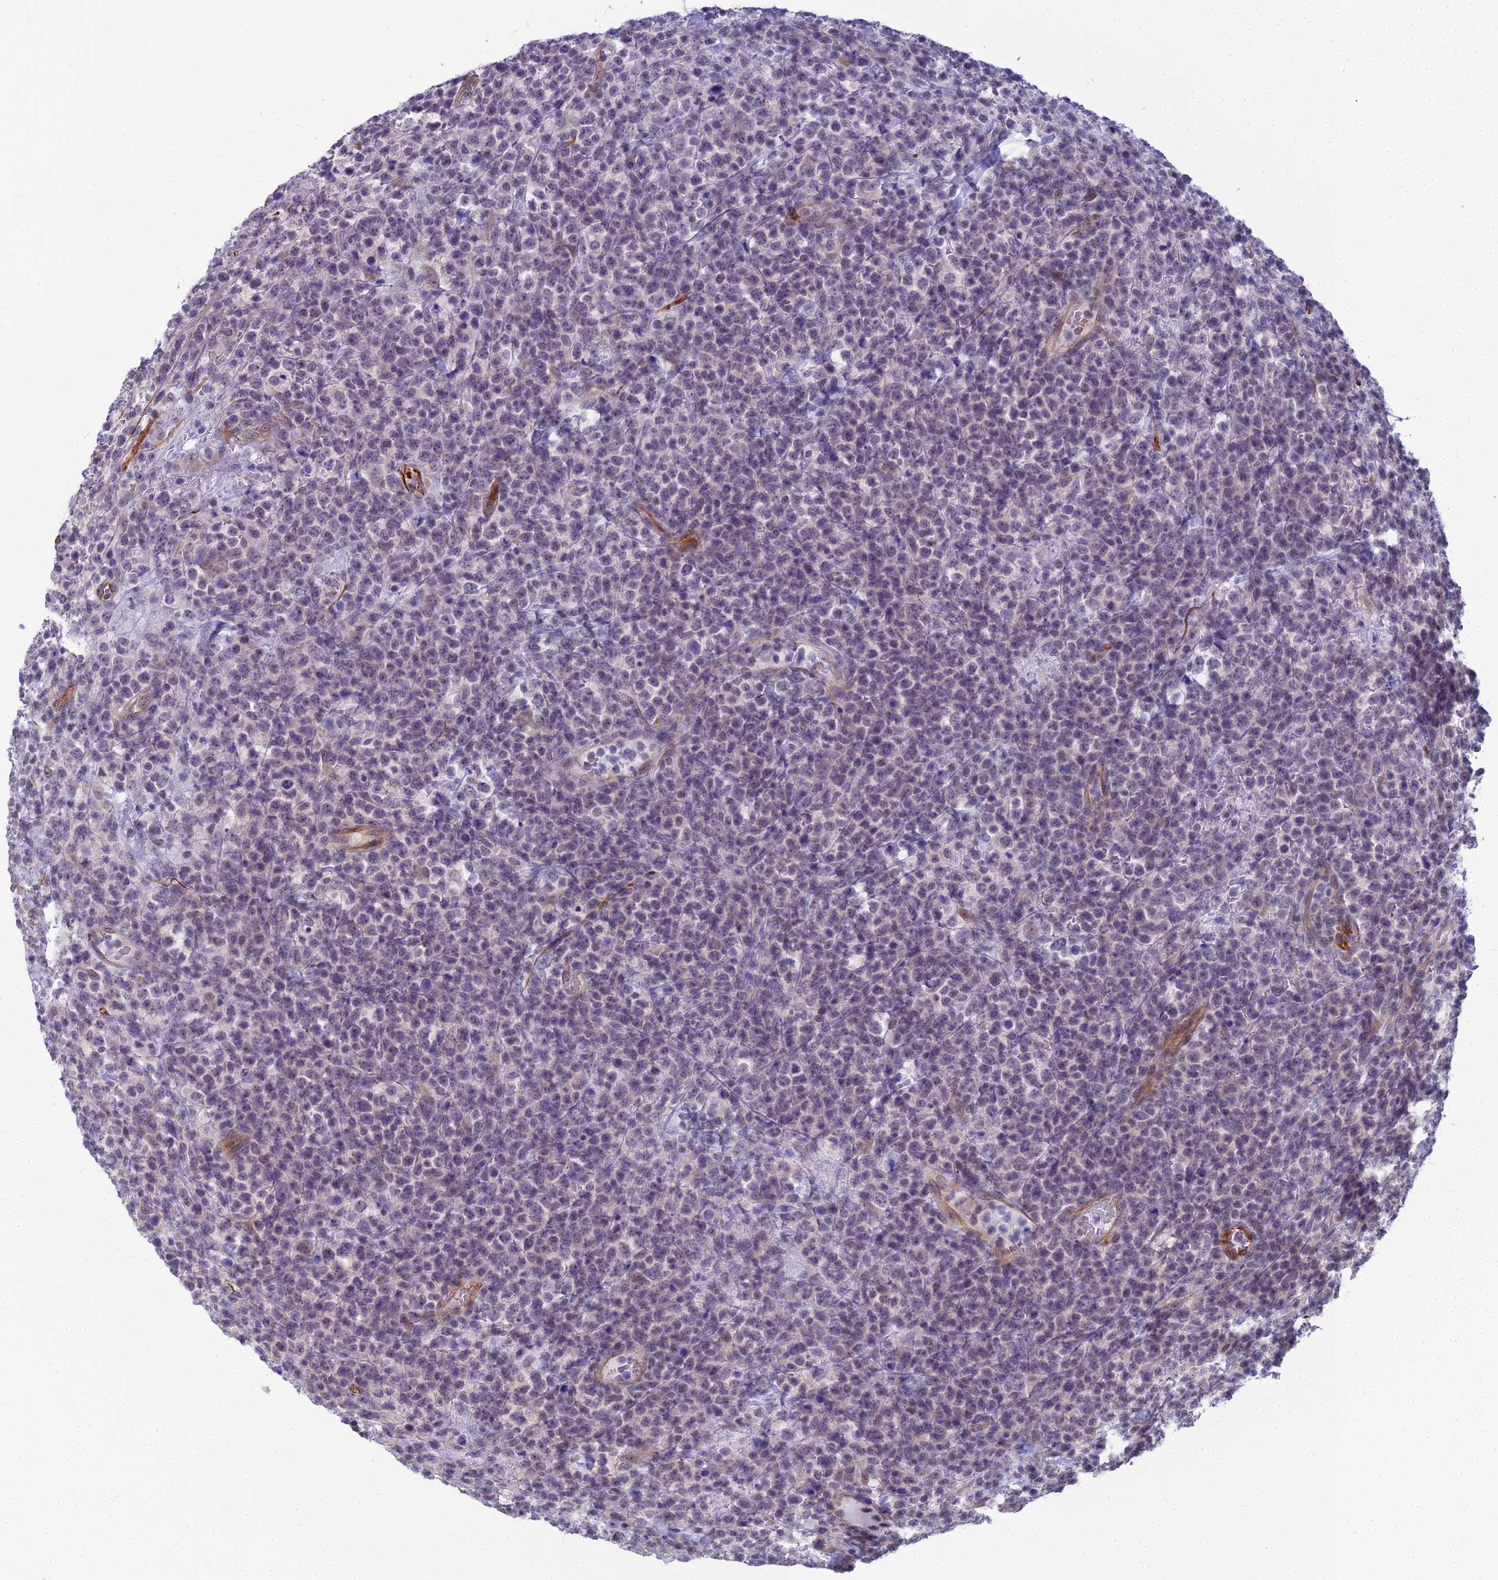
{"staining": {"intensity": "weak", "quantity": "25%-75%", "location": "nuclear"}, "tissue": "lymphoma", "cell_type": "Tumor cells", "image_type": "cancer", "snomed": [{"axis": "morphology", "description": "Malignant lymphoma, non-Hodgkin's type, High grade"}, {"axis": "topography", "description": "Colon"}], "caption": "This is an image of immunohistochemistry staining of lymphoma, which shows weak positivity in the nuclear of tumor cells.", "gene": "RGL3", "patient": {"sex": "female", "age": 53}}